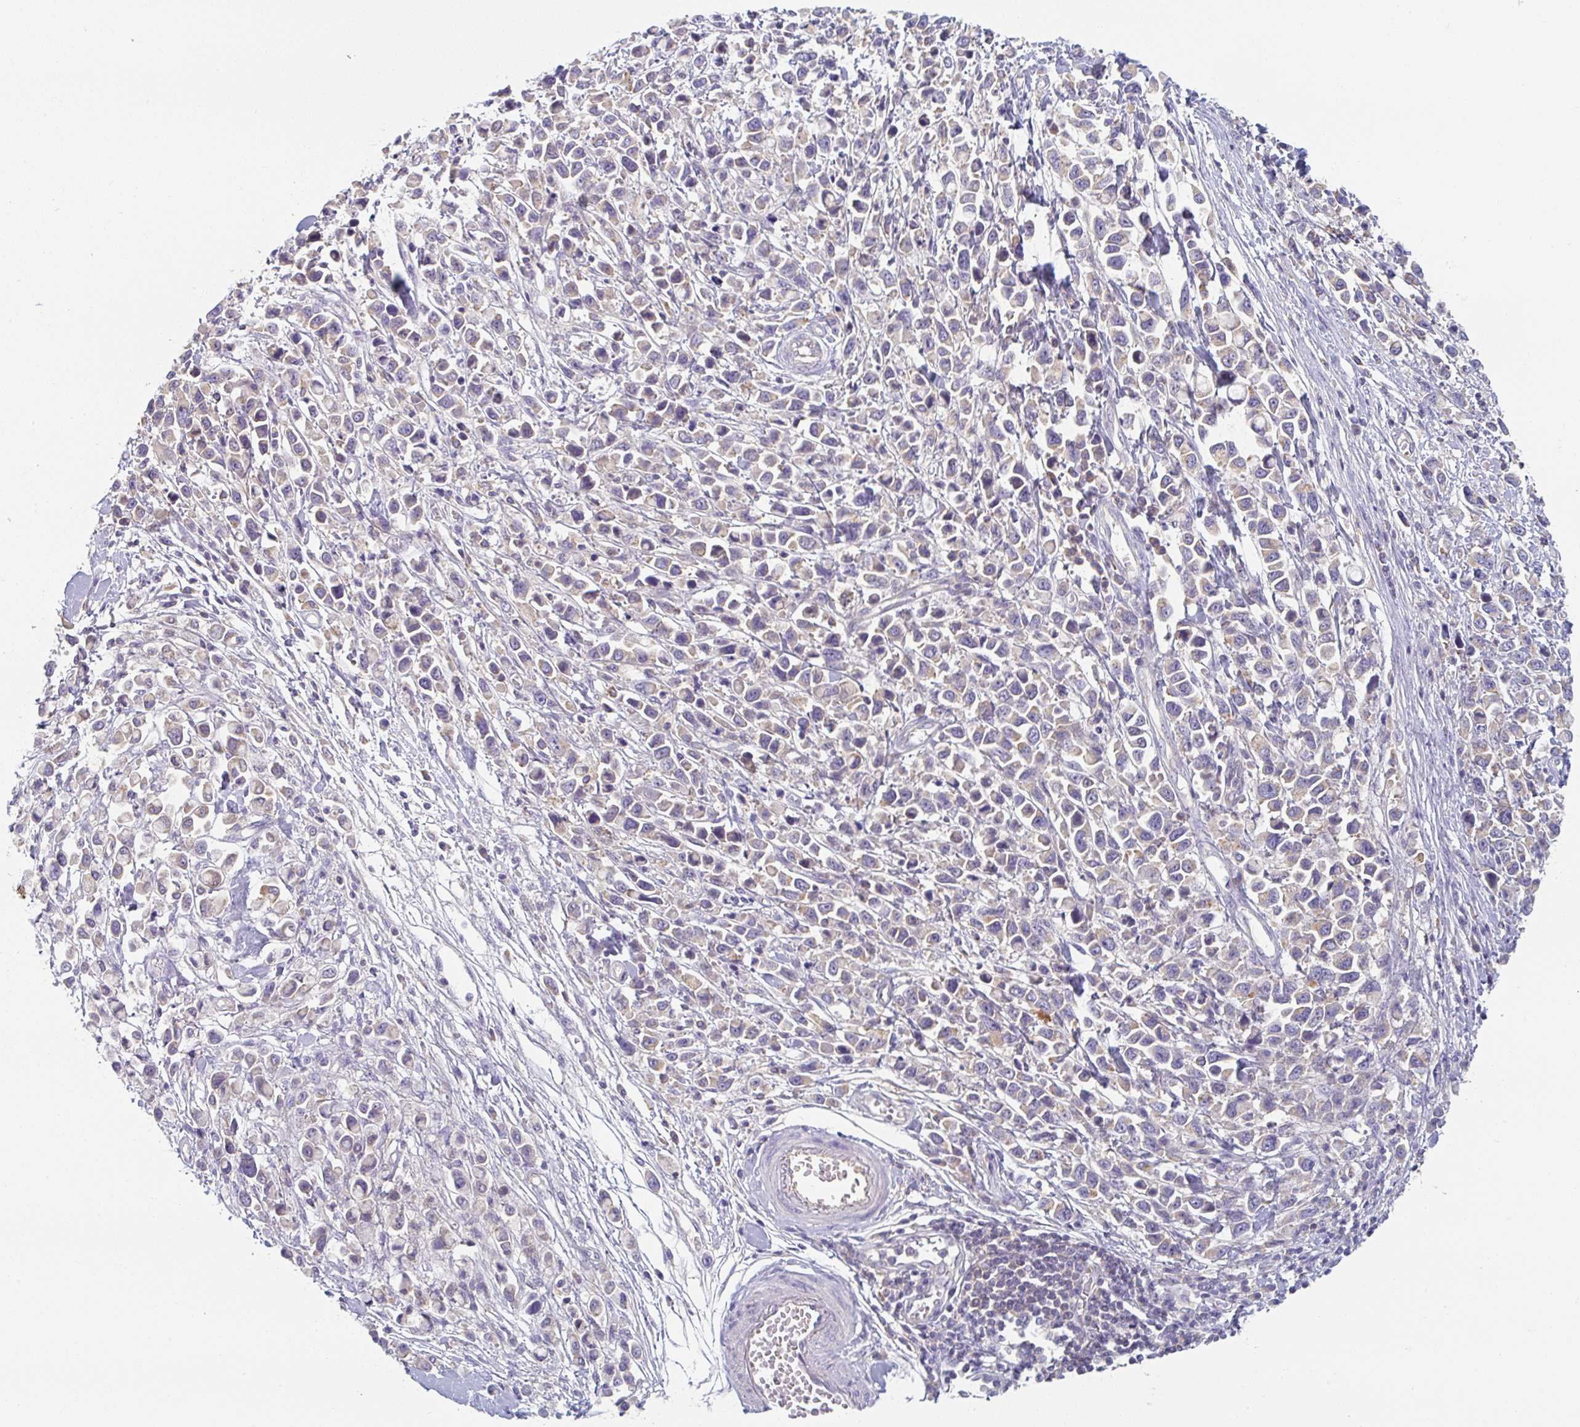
{"staining": {"intensity": "negative", "quantity": "none", "location": "none"}, "tissue": "stomach cancer", "cell_type": "Tumor cells", "image_type": "cancer", "snomed": [{"axis": "morphology", "description": "Adenocarcinoma, NOS"}, {"axis": "topography", "description": "Stomach"}], "caption": "Stomach cancer stained for a protein using immunohistochemistry (IHC) reveals no staining tumor cells.", "gene": "AMPD2", "patient": {"sex": "female", "age": 81}}